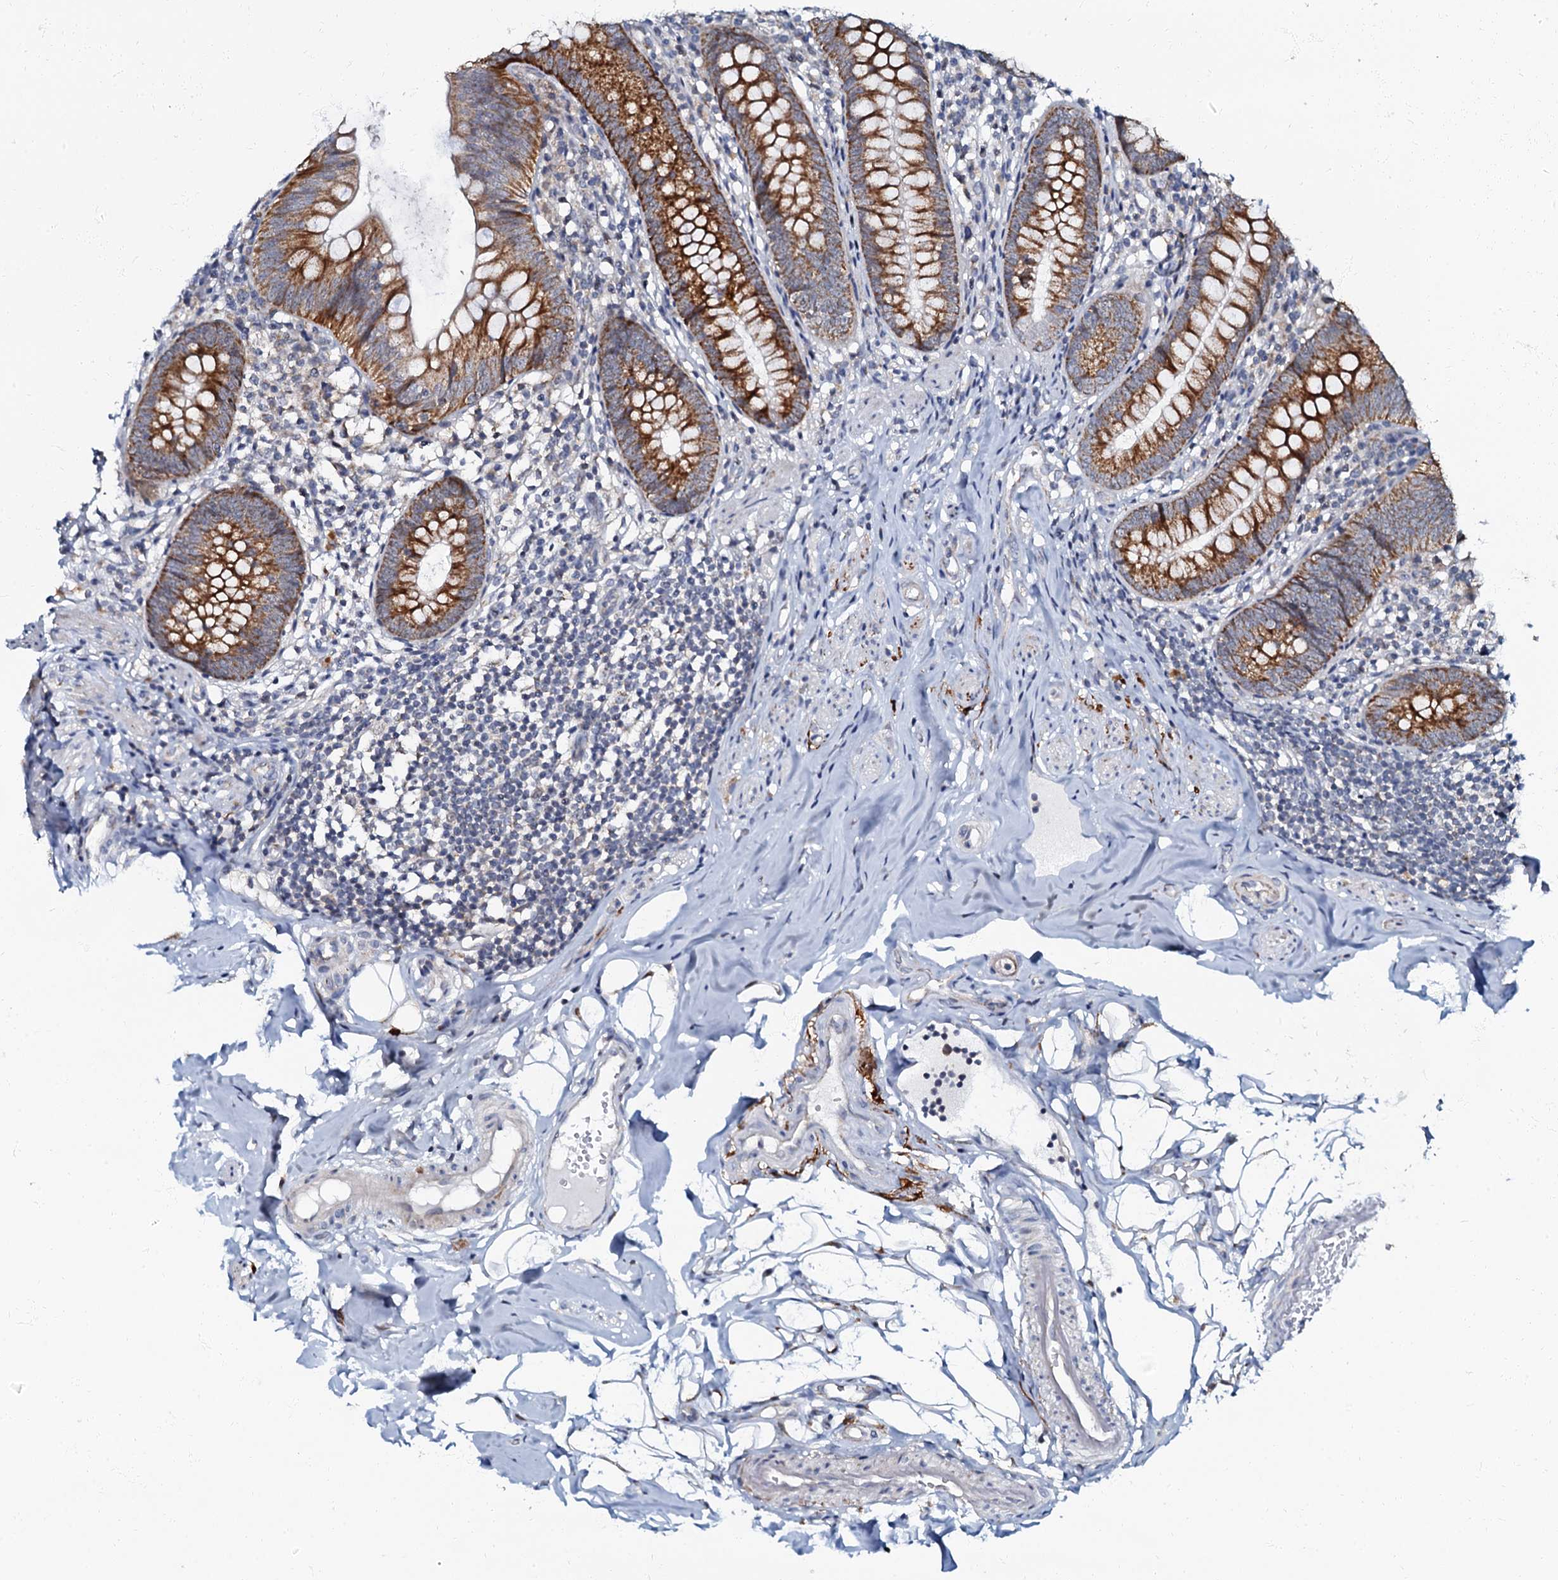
{"staining": {"intensity": "strong", "quantity": ">75%", "location": "cytoplasmic/membranous"}, "tissue": "appendix", "cell_type": "Glandular cells", "image_type": "normal", "snomed": [{"axis": "morphology", "description": "Normal tissue, NOS"}, {"axis": "topography", "description": "Appendix"}], "caption": "Immunohistochemistry (IHC) histopathology image of unremarkable appendix stained for a protein (brown), which displays high levels of strong cytoplasmic/membranous expression in about >75% of glandular cells.", "gene": "MRPL51", "patient": {"sex": "female", "age": 62}}